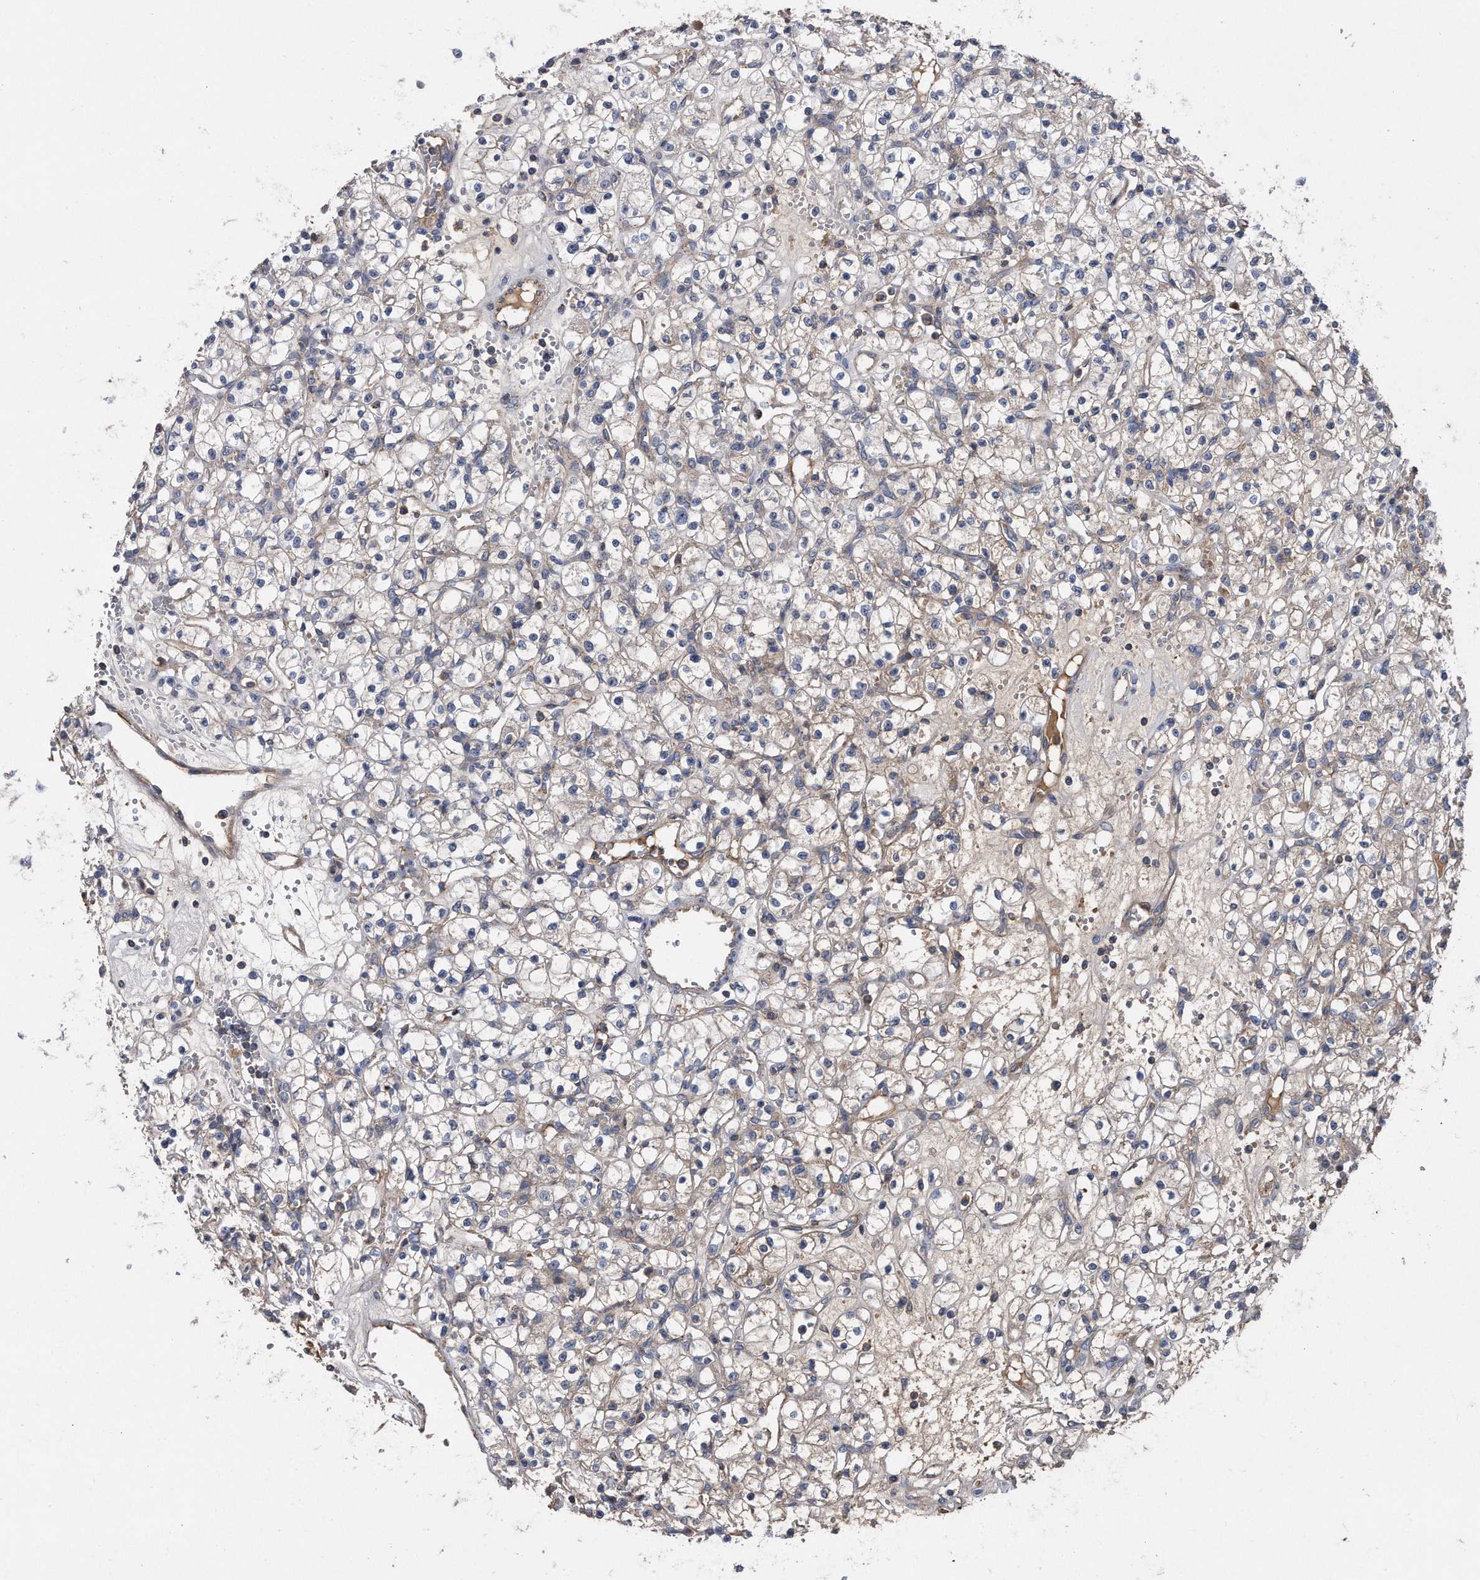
{"staining": {"intensity": "weak", "quantity": "<25%", "location": "cytoplasmic/membranous"}, "tissue": "renal cancer", "cell_type": "Tumor cells", "image_type": "cancer", "snomed": [{"axis": "morphology", "description": "Adenocarcinoma, NOS"}, {"axis": "topography", "description": "Kidney"}], "caption": "This is an IHC micrograph of renal cancer. There is no expression in tumor cells.", "gene": "KCND3", "patient": {"sex": "female", "age": 59}}